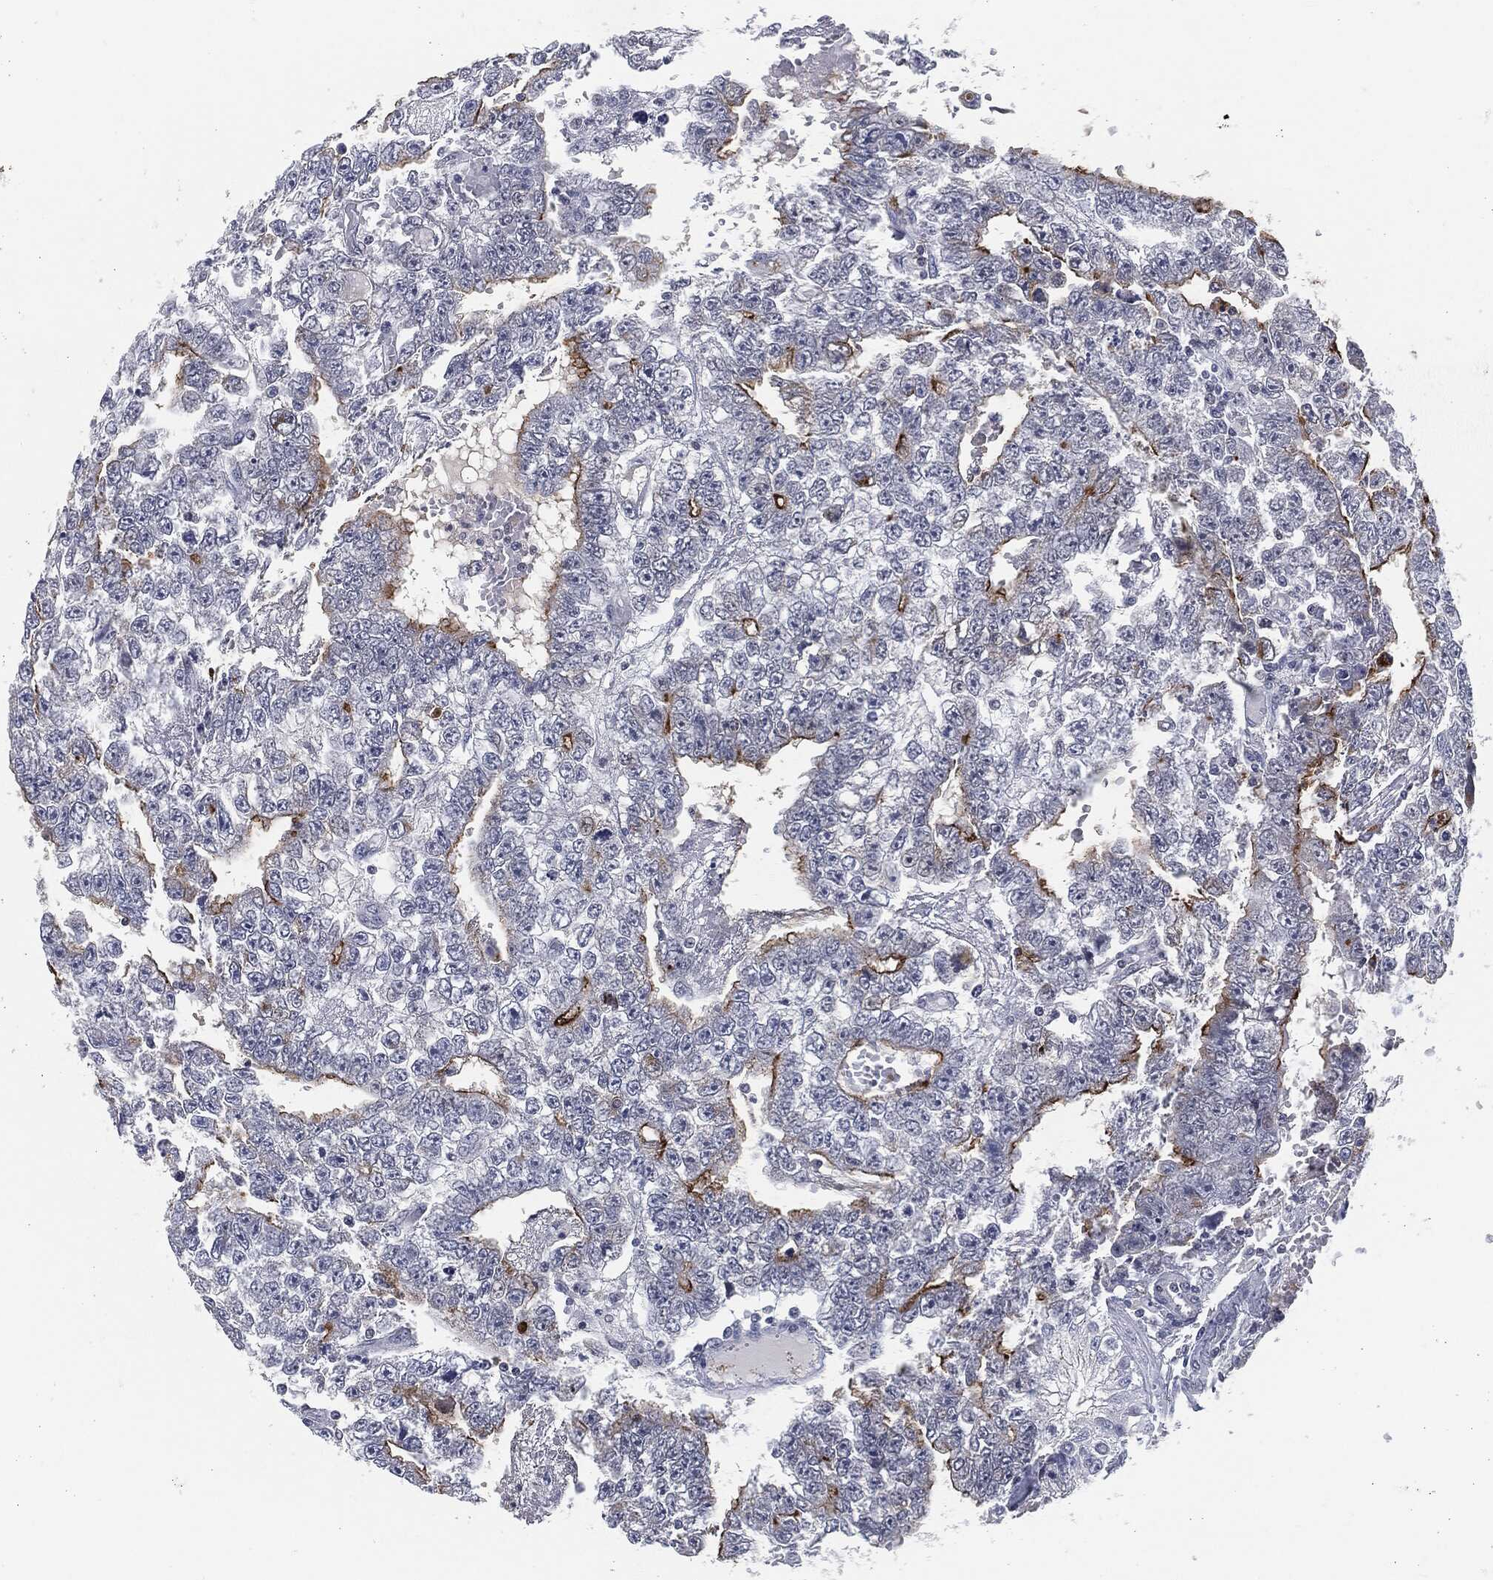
{"staining": {"intensity": "strong", "quantity": "<25%", "location": "cytoplasmic/membranous"}, "tissue": "testis cancer", "cell_type": "Tumor cells", "image_type": "cancer", "snomed": [{"axis": "morphology", "description": "Carcinoma, Embryonal, NOS"}, {"axis": "topography", "description": "Testis"}], "caption": "The photomicrograph reveals staining of testis cancer, revealing strong cytoplasmic/membranous protein positivity (brown color) within tumor cells. Using DAB (brown) and hematoxylin (blue) stains, captured at high magnification using brightfield microscopy.", "gene": "PROM1", "patient": {"sex": "male", "age": 25}}